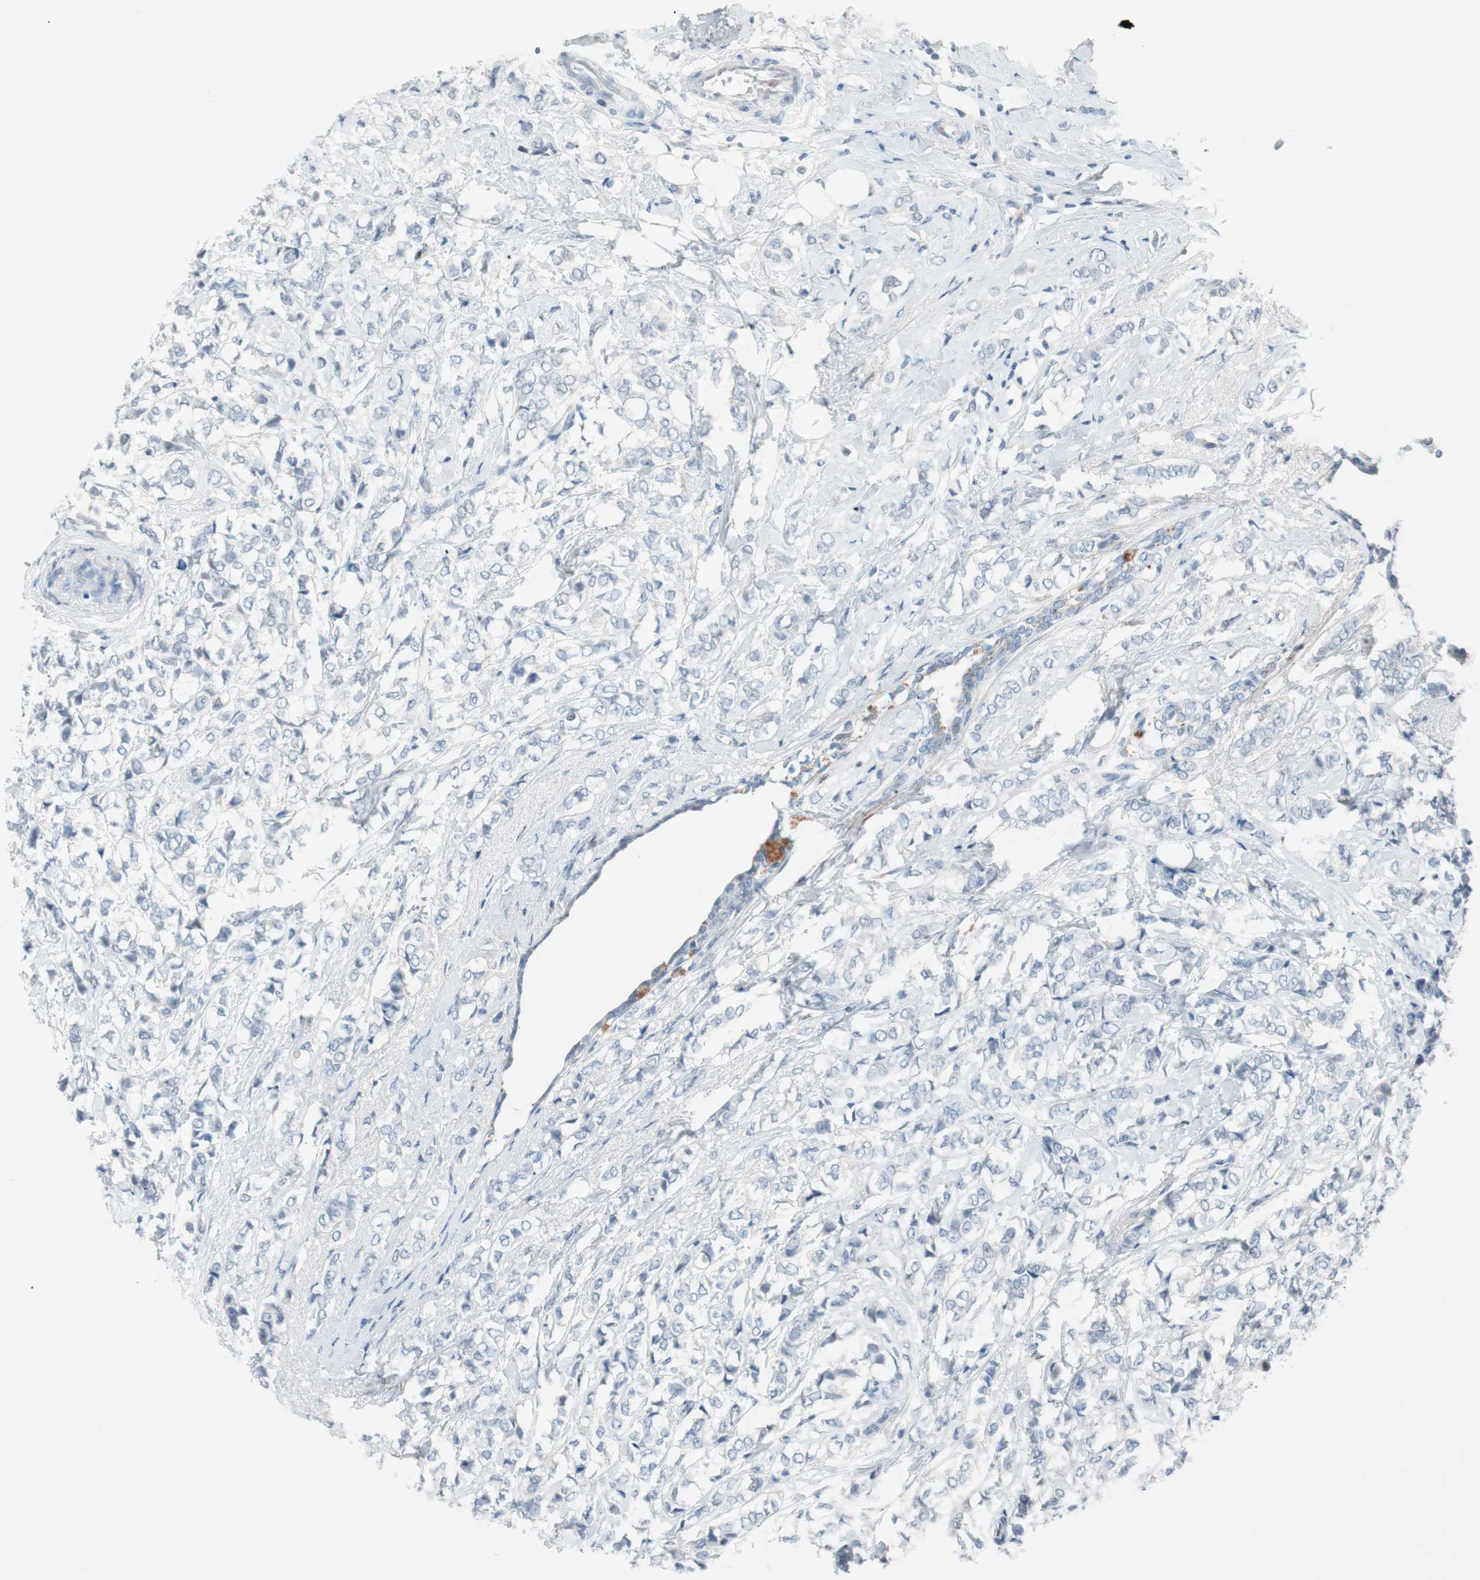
{"staining": {"intensity": "negative", "quantity": "none", "location": "none"}, "tissue": "breast cancer", "cell_type": "Tumor cells", "image_type": "cancer", "snomed": [{"axis": "morphology", "description": "Lobular carcinoma"}, {"axis": "topography", "description": "Breast"}], "caption": "High magnification brightfield microscopy of breast cancer (lobular carcinoma) stained with DAB (3,3'-diaminobenzidine) (brown) and counterstained with hematoxylin (blue): tumor cells show no significant staining.", "gene": "FOSL1", "patient": {"sex": "female", "age": 60}}